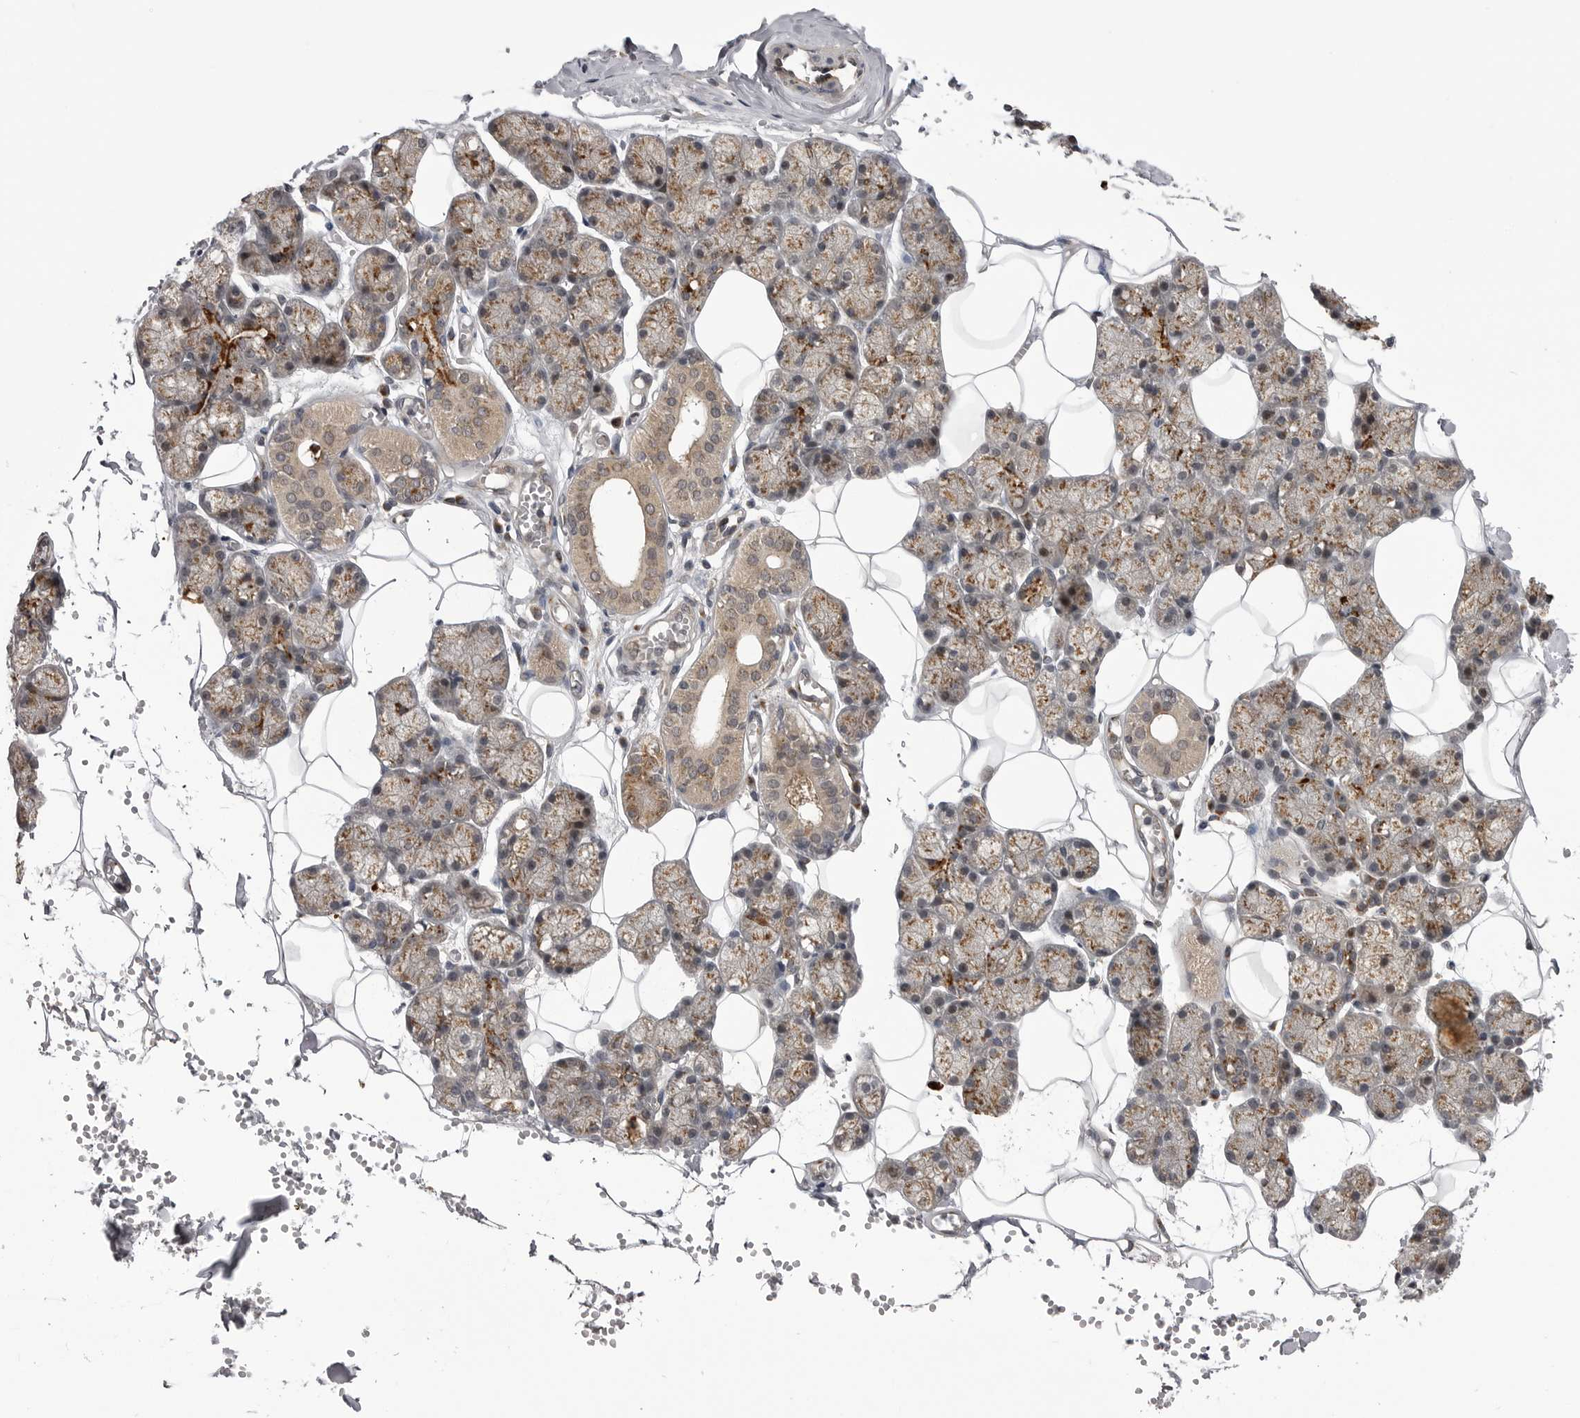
{"staining": {"intensity": "moderate", "quantity": ">75%", "location": "cytoplasmic/membranous"}, "tissue": "salivary gland", "cell_type": "Glandular cells", "image_type": "normal", "snomed": [{"axis": "morphology", "description": "Normal tissue, NOS"}, {"axis": "topography", "description": "Salivary gland"}], "caption": "Protein expression analysis of benign salivary gland exhibits moderate cytoplasmic/membranous expression in approximately >75% of glandular cells.", "gene": "PDCL", "patient": {"sex": "male", "age": 62}}